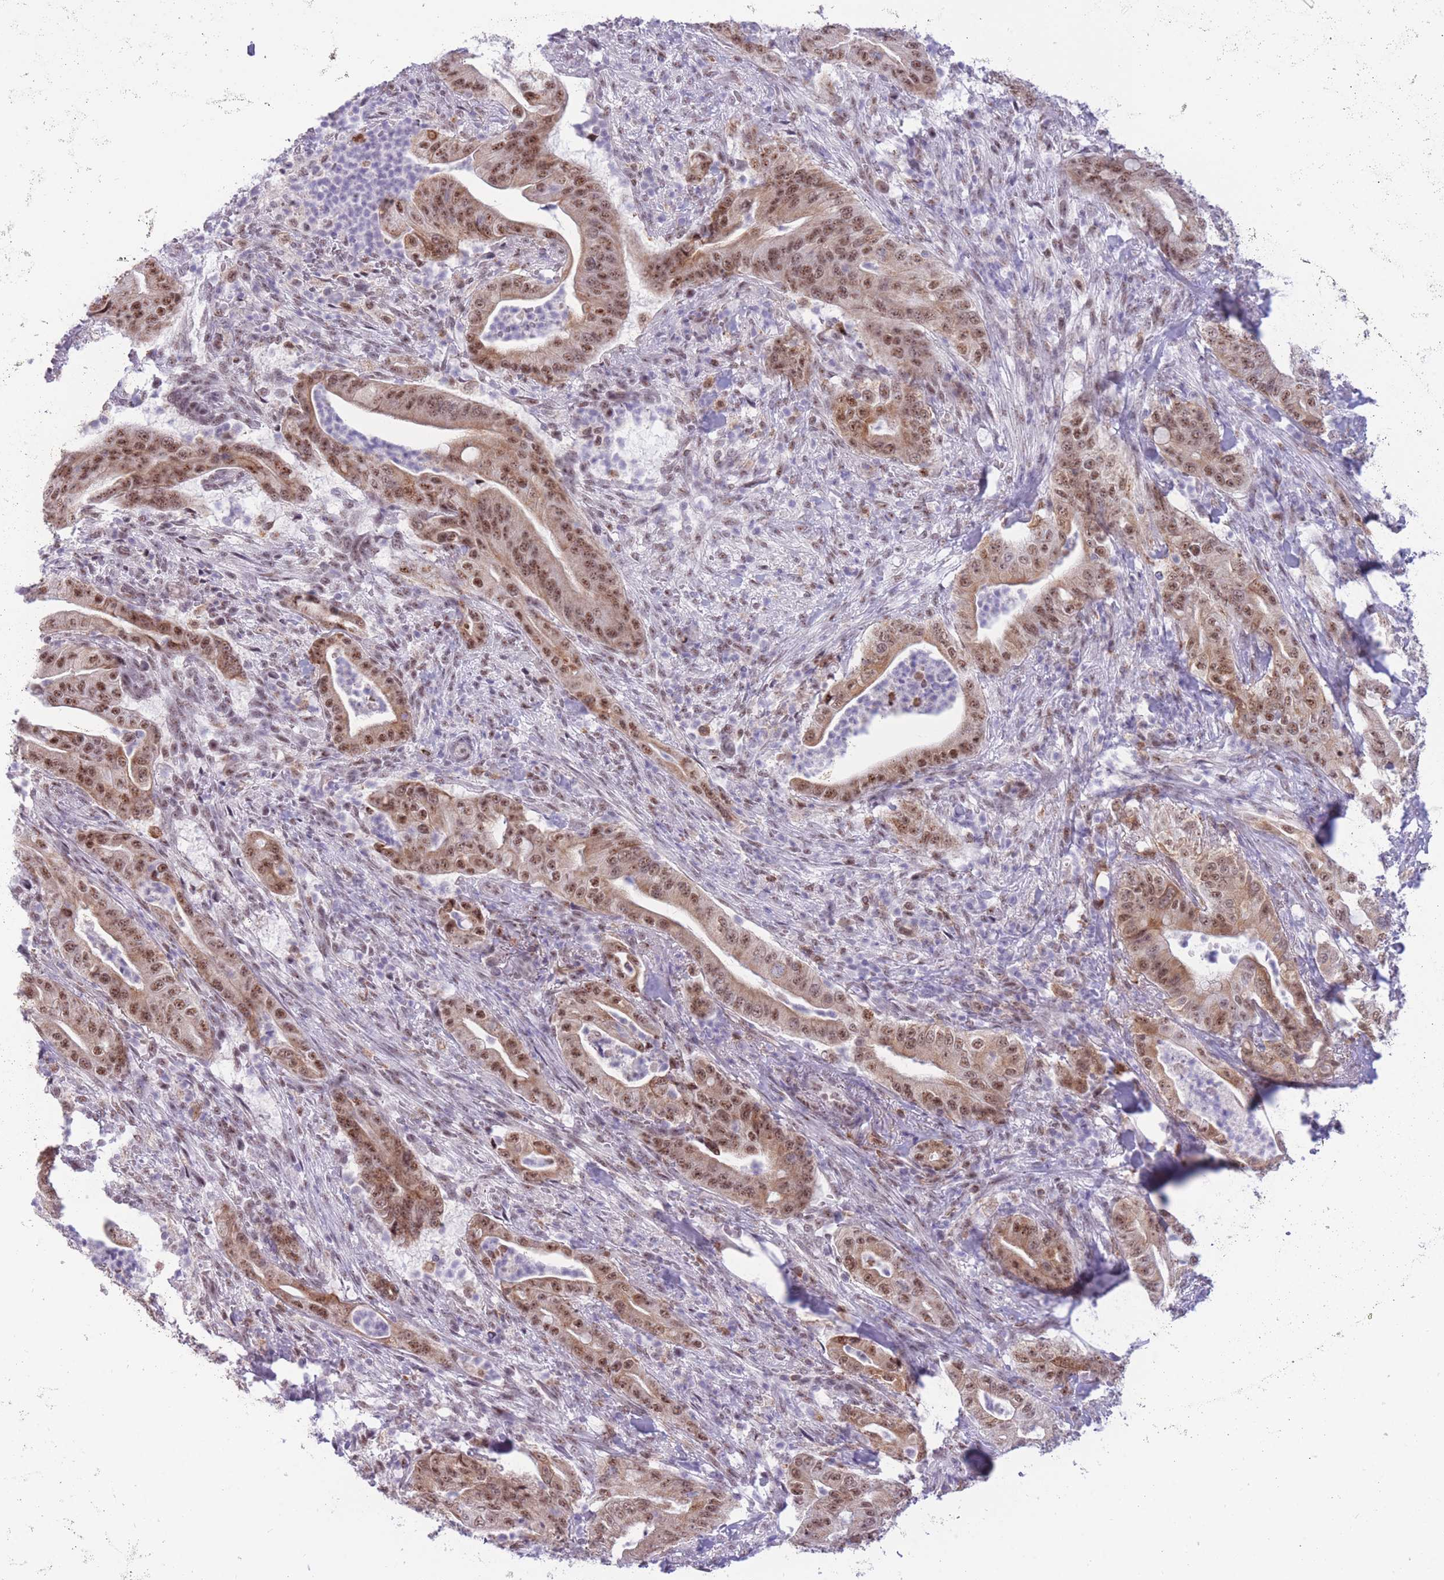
{"staining": {"intensity": "moderate", "quantity": ">75%", "location": "cytoplasmic/membranous,nuclear"}, "tissue": "pancreatic cancer", "cell_type": "Tumor cells", "image_type": "cancer", "snomed": [{"axis": "morphology", "description": "Adenocarcinoma, NOS"}, {"axis": "topography", "description": "Pancreas"}], "caption": "Pancreatic cancer (adenocarcinoma) stained with immunohistochemistry (IHC) reveals moderate cytoplasmic/membranous and nuclear expression in about >75% of tumor cells.", "gene": "CYP2B6", "patient": {"sex": "male", "age": 71}}